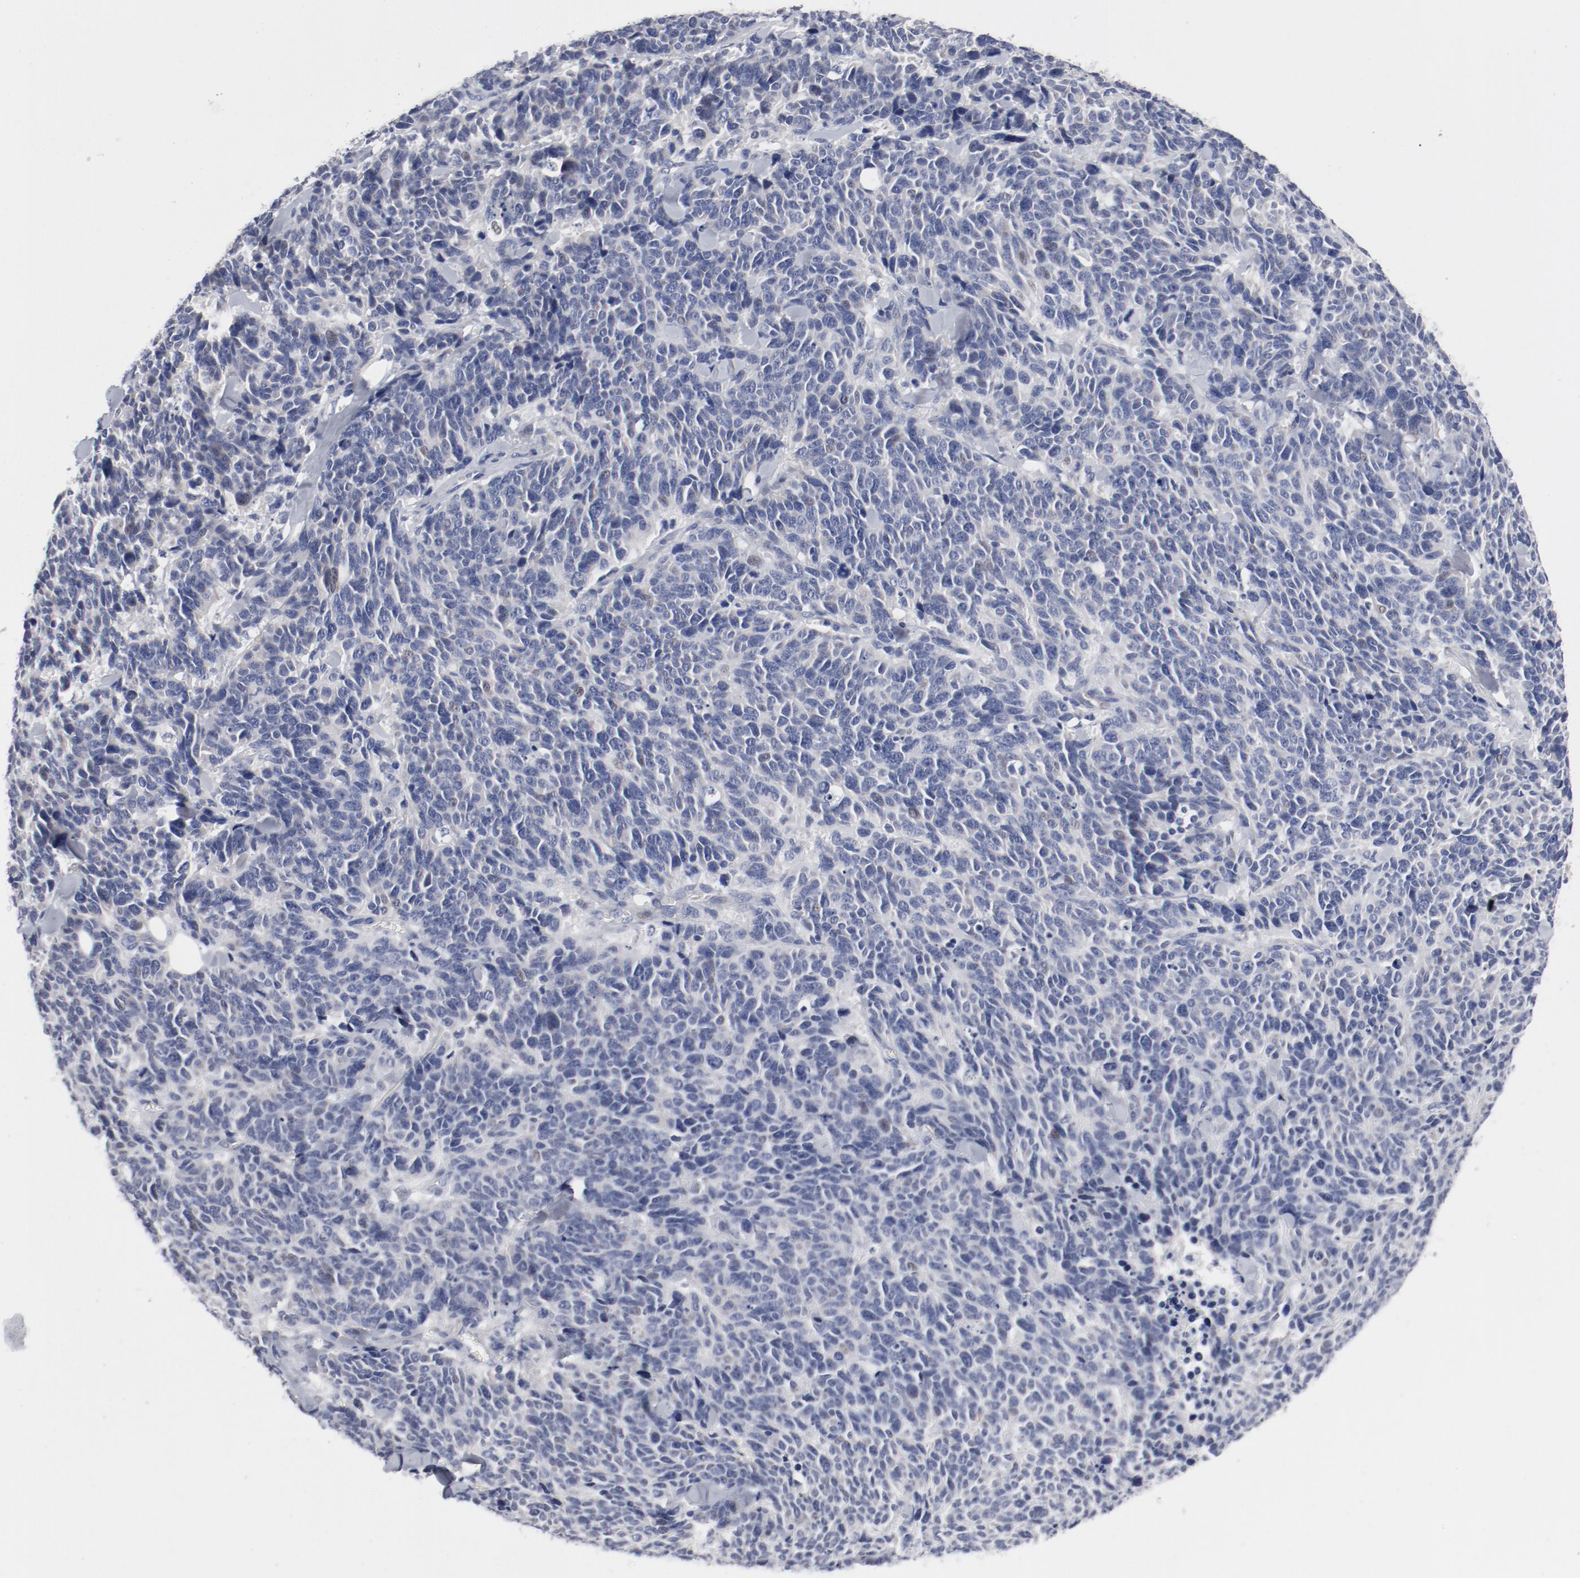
{"staining": {"intensity": "negative", "quantity": "none", "location": "none"}, "tissue": "lung cancer", "cell_type": "Tumor cells", "image_type": "cancer", "snomed": [{"axis": "morphology", "description": "Neoplasm, malignant, NOS"}, {"axis": "topography", "description": "Lung"}], "caption": "This is an immunohistochemistry image of human lung cancer (neoplasm (malignant)). There is no positivity in tumor cells.", "gene": "KCNK13", "patient": {"sex": "female", "age": 58}}